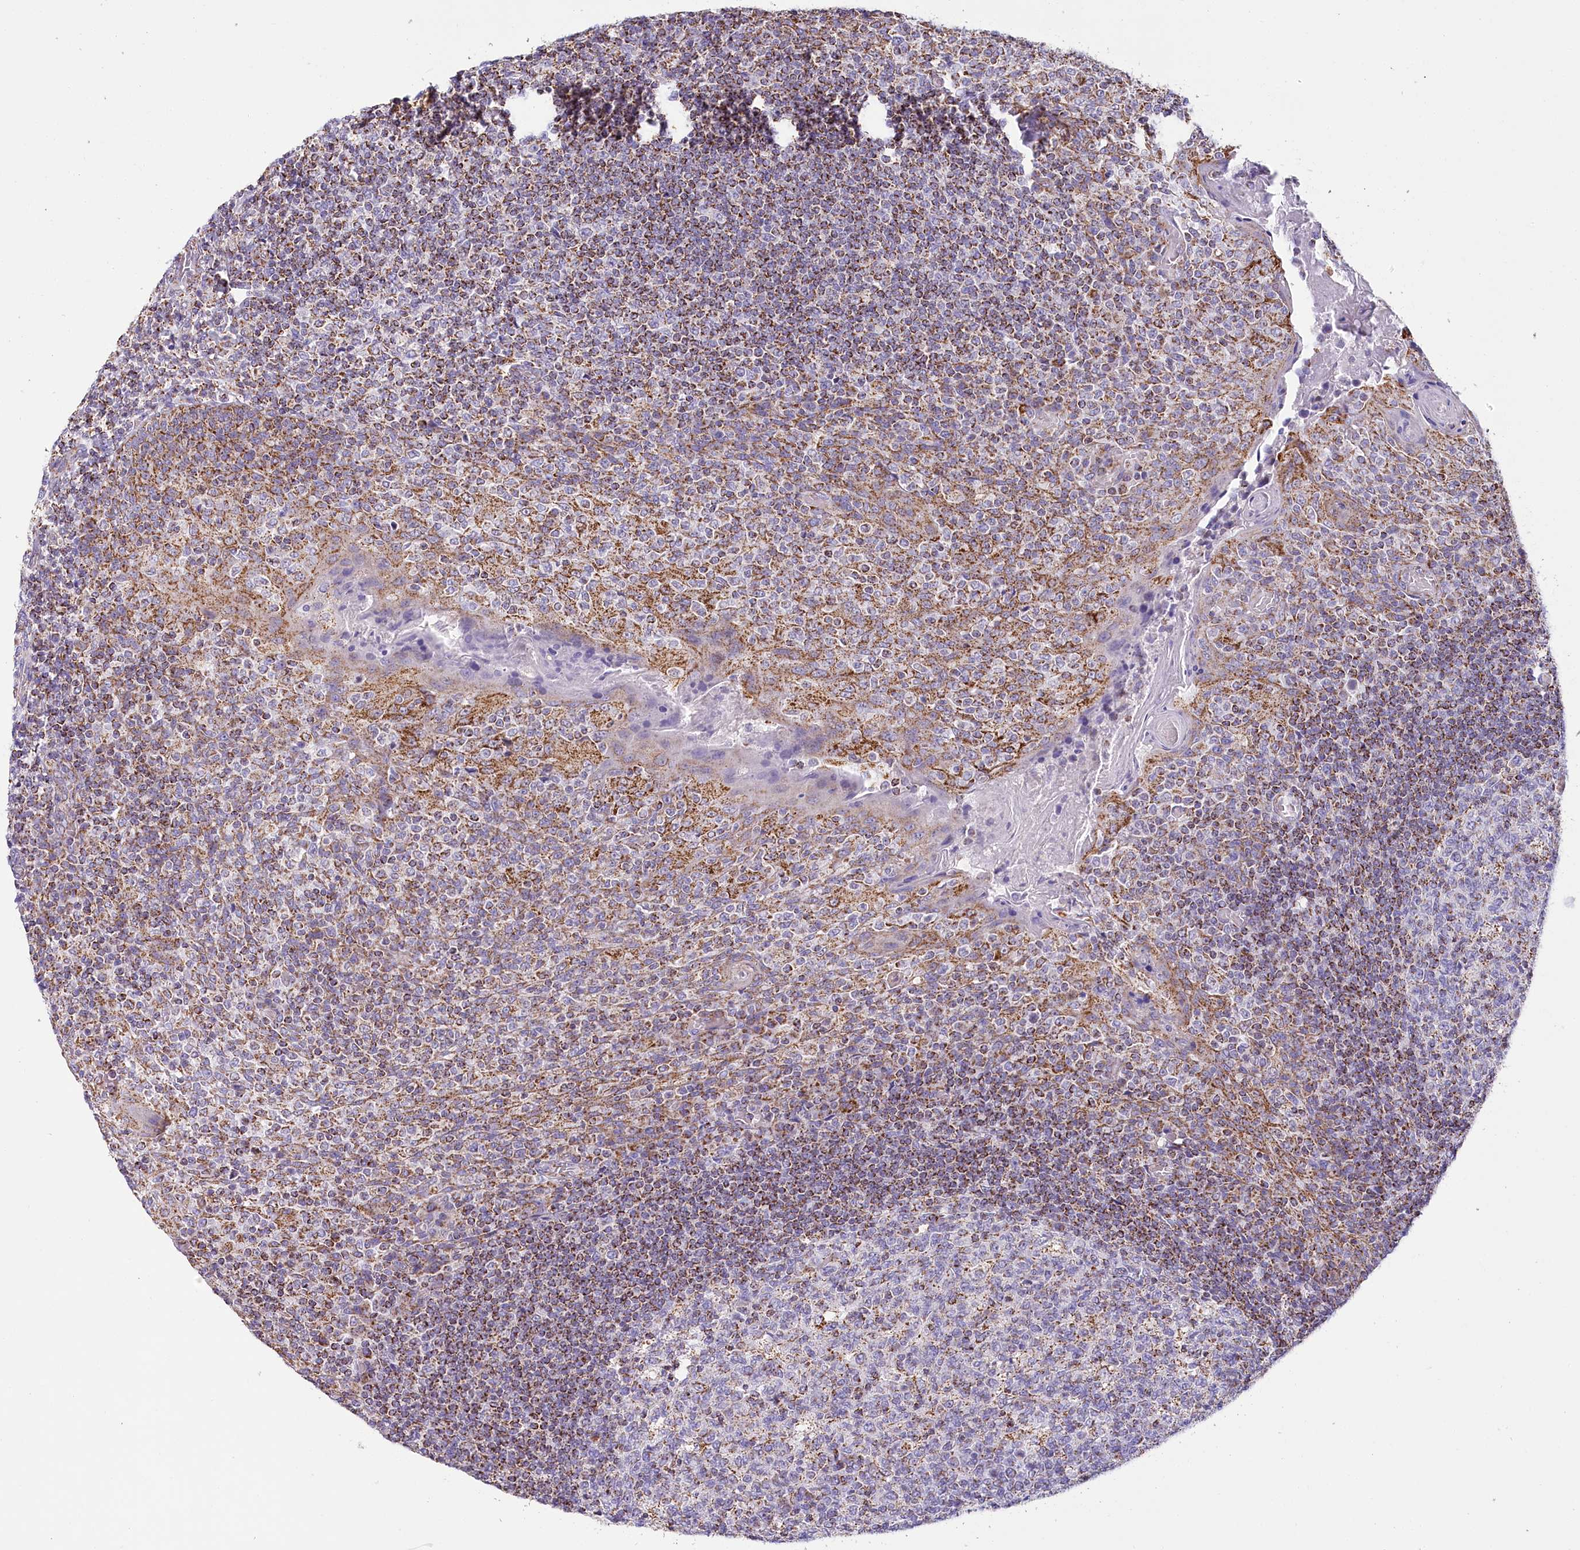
{"staining": {"intensity": "strong", "quantity": "<25%", "location": "cytoplasmic/membranous"}, "tissue": "tonsil", "cell_type": "Germinal center cells", "image_type": "normal", "snomed": [{"axis": "morphology", "description": "Normal tissue, NOS"}, {"axis": "topography", "description": "Tonsil"}], "caption": "Normal tonsil shows strong cytoplasmic/membranous positivity in approximately <25% of germinal center cells (brown staining indicates protein expression, while blue staining denotes nuclei)..", "gene": "LSS", "patient": {"sex": "female", "age": 19}}